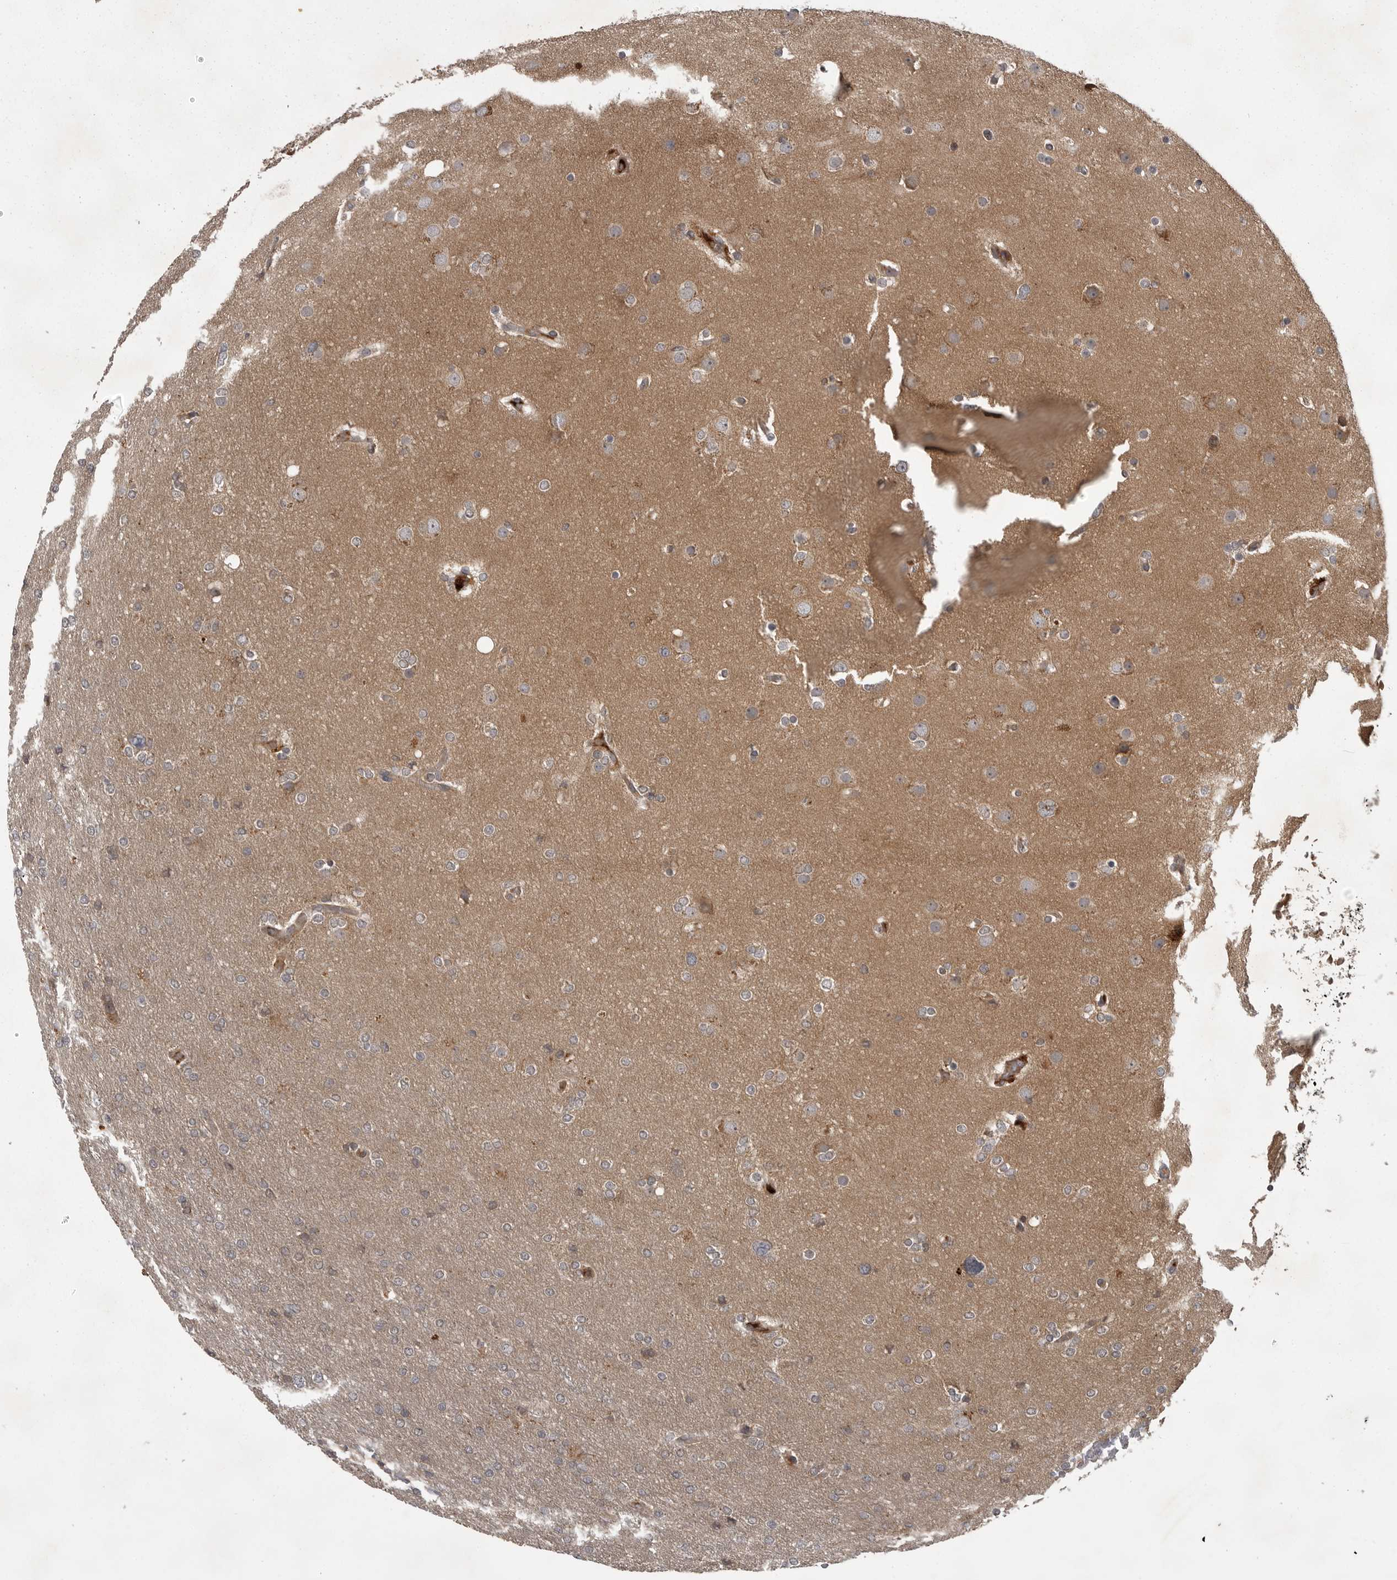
{"staining": {"intensity": "negative", "quantity": "none", "location": "none"}, "tissue": "glioma", "cell_type": "Tumor cells", "image_type": "cancer", "snomed": [{"axis": "morphology", "description": "Glioma, malignant, High grade"}, {"axis": "topography", "description": "Cerebral cortex"}], "caption": "The photomicrograph displays no significant staining in tumor cells of glioma.", "gene": "GPR31", "patient": {"sex": "female", "age": 36}}